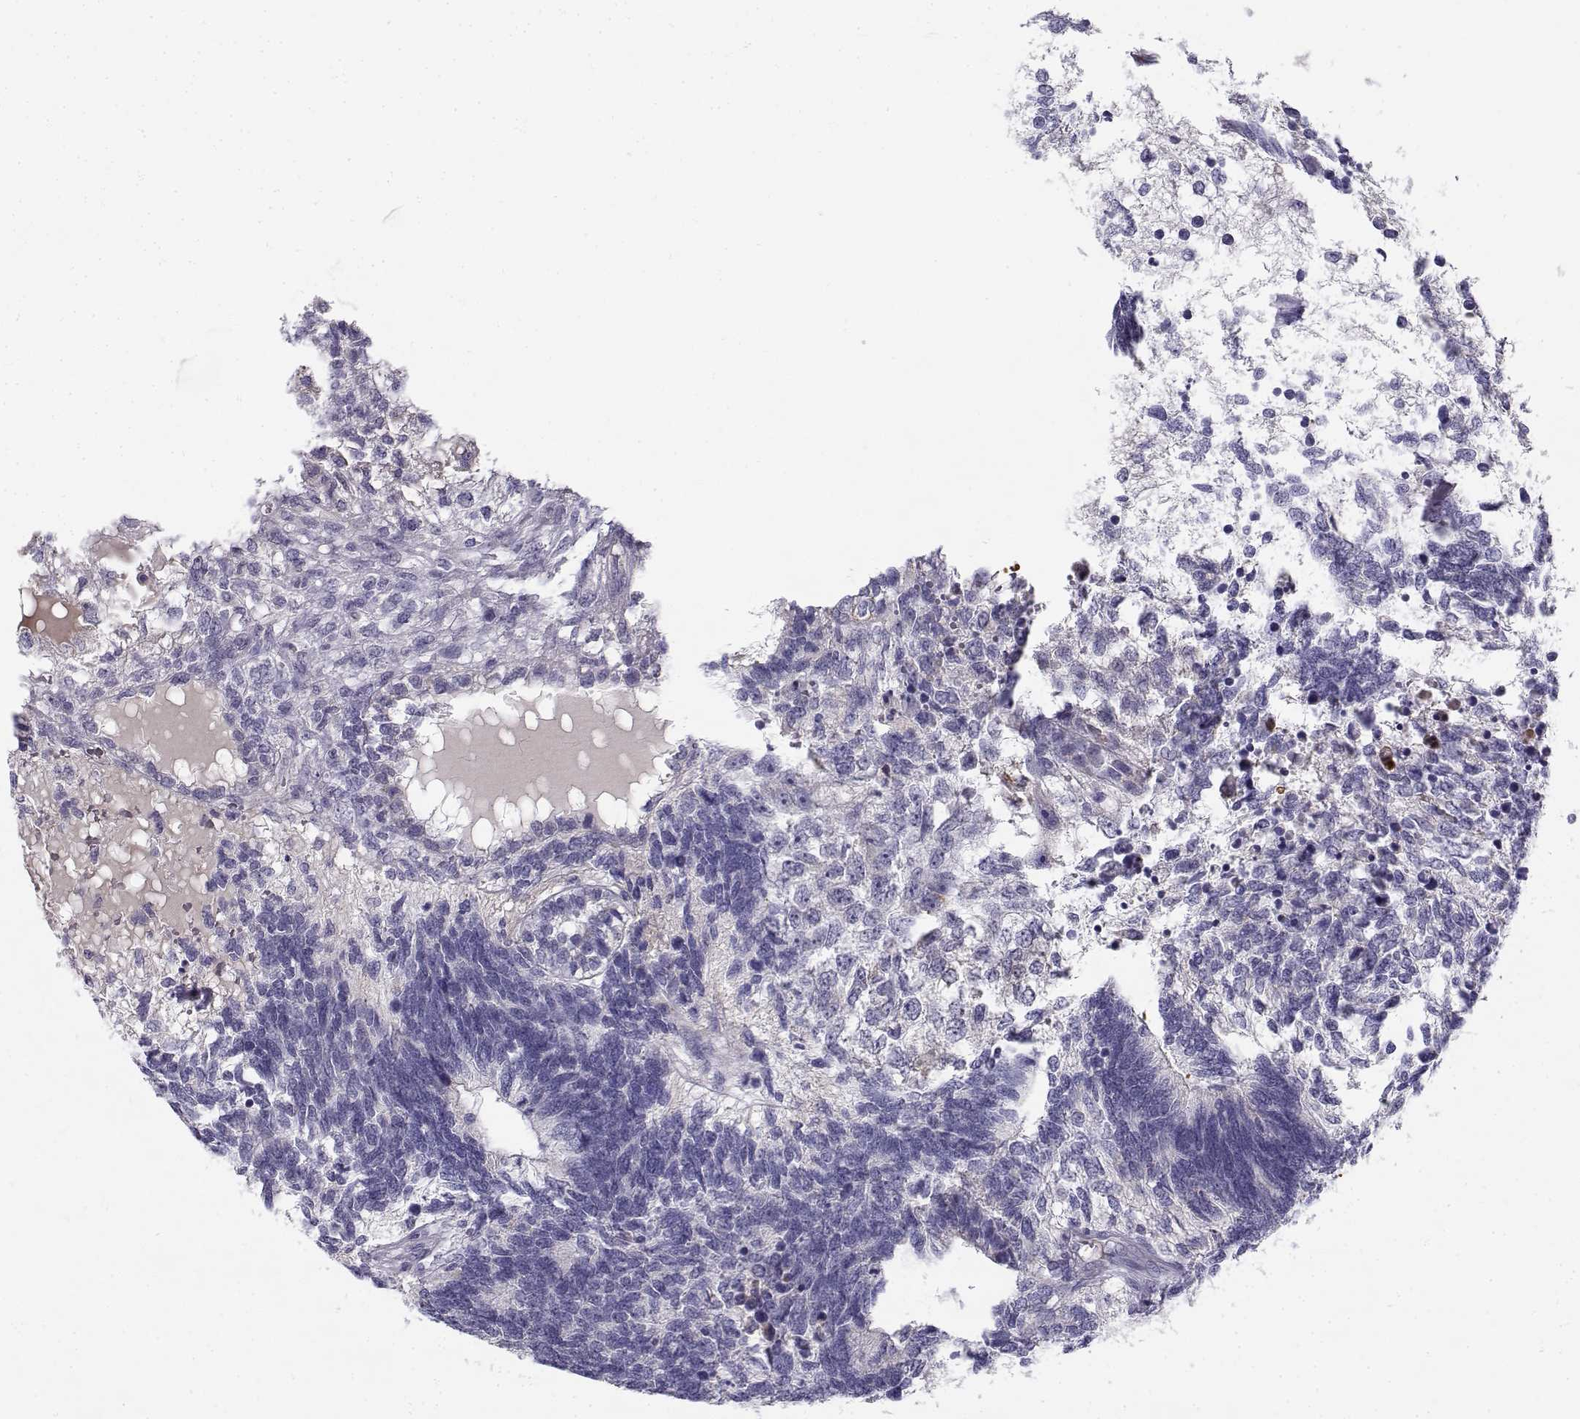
{"staining": {"intensity": "negative", "quantity": "none", "location": "none"}, "tissue": "testis cancer", "cell_type": "Tumor cells", "image_type": "cancer", "snomed": [{"axis": "morphology", "description": "Seminoma, NOS"}, {"axis": "morphology", "description": "Carcinoma, Embryonal, NOS"}, {"axis": "topography", "description": "Testis"}], "caption": "The IHC photomicrograph has no significant staining in tumor cells of testis cancer tissue.", "gene": "CREB3L3", "patient": {"sex": "male", "age": 41}}